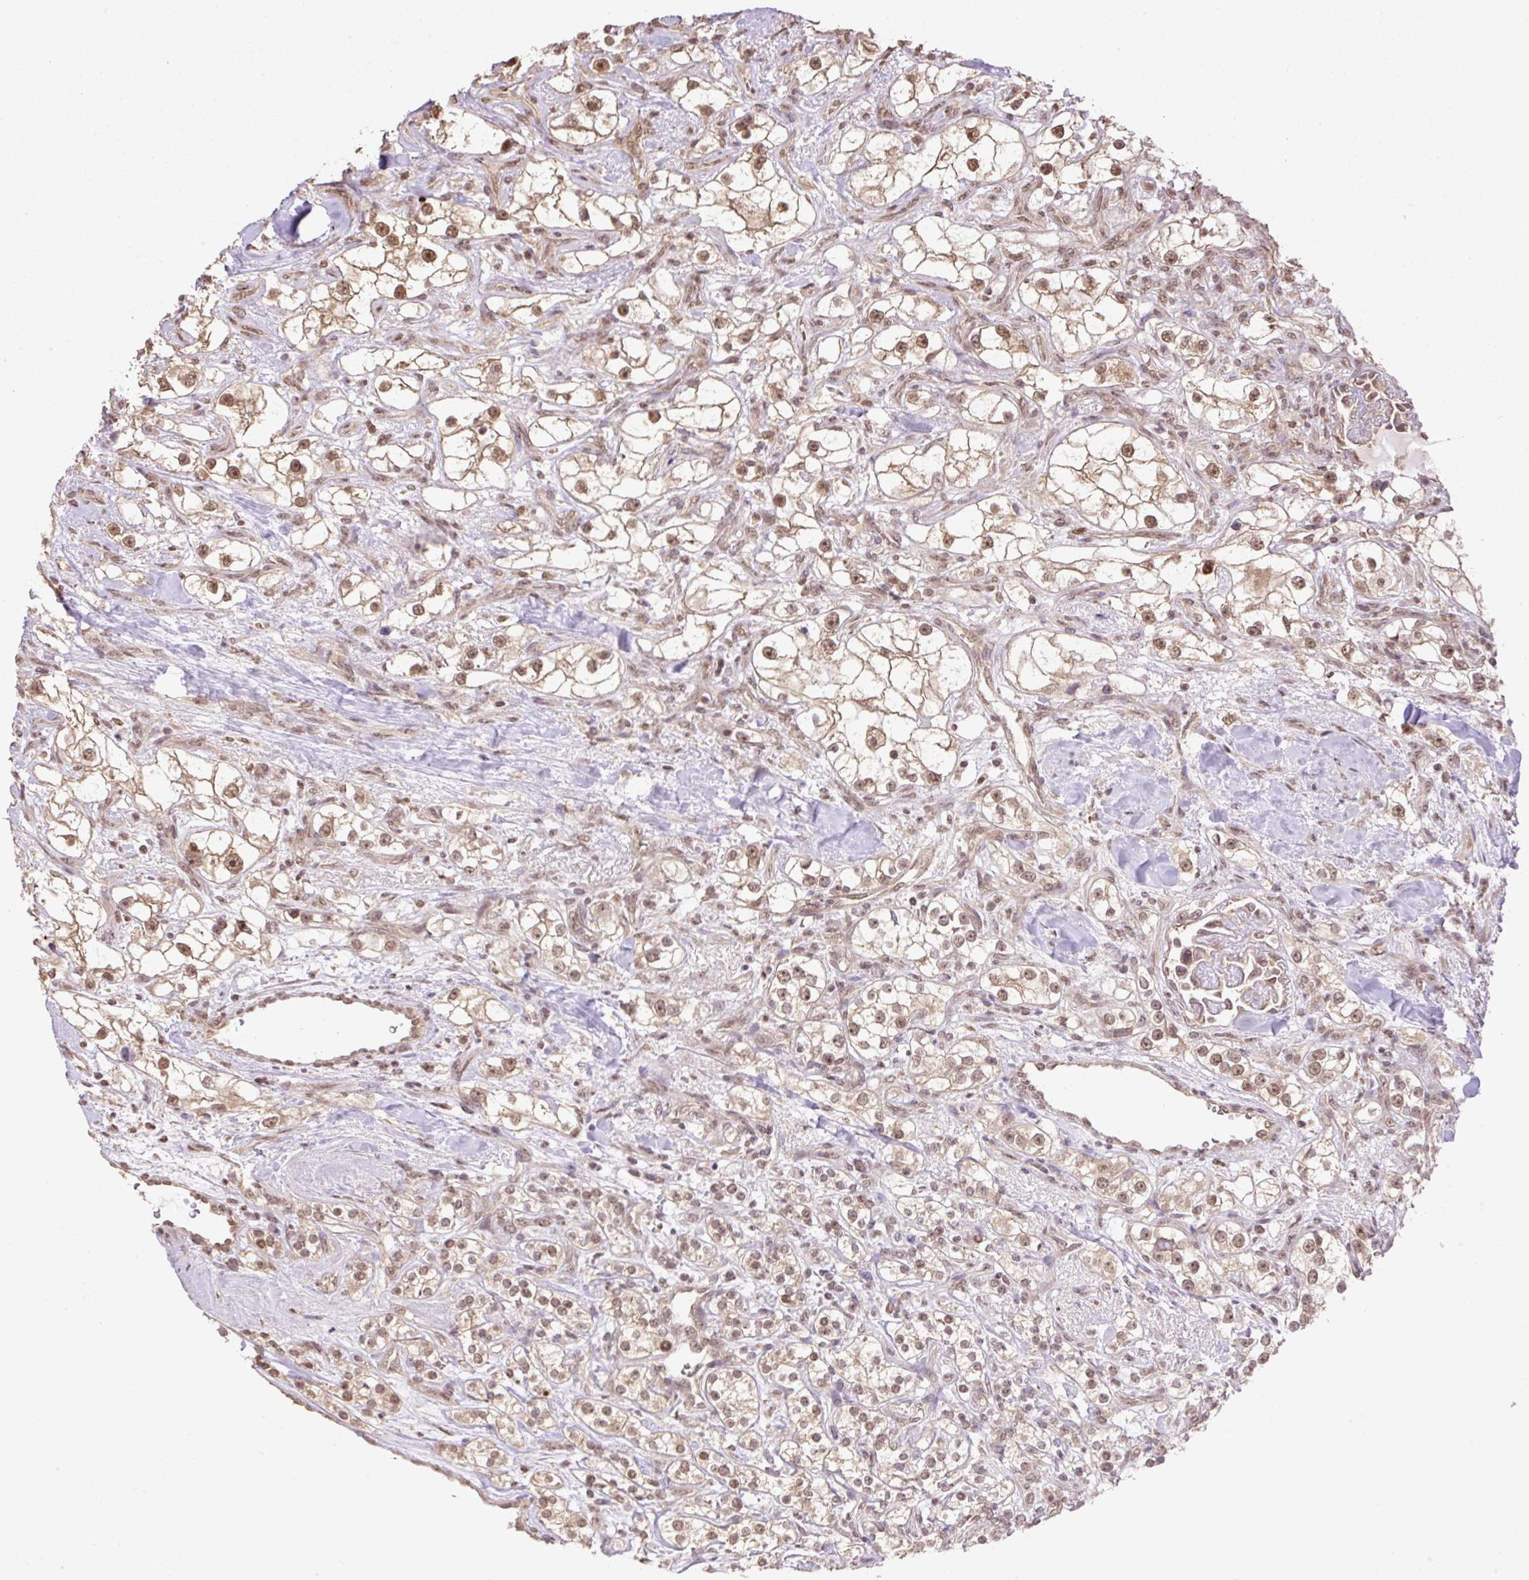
{"staining": {"intensity": "moderate", "quantity": ">75%", "location": "cytoplasmic/membranous,nuclear"}, "tissue": "renal cancer", "cell_type": "Tumor cells", "image_type": "cancer", "snomed": [{"axis": "morphology", "description": "Adenocarcinoma, NOS"}, {"axis": "topography", "description": "Kidney"}], "caption": "DAB immunohistochemical staining of renal cancer (adenocarcinoma) reveals moderate cytoplasmic/membranous and nuclear protein expression in about >75% of tumor cells.", "gene": "VPS25", "patient": {"sex": "male", "age": 77}}